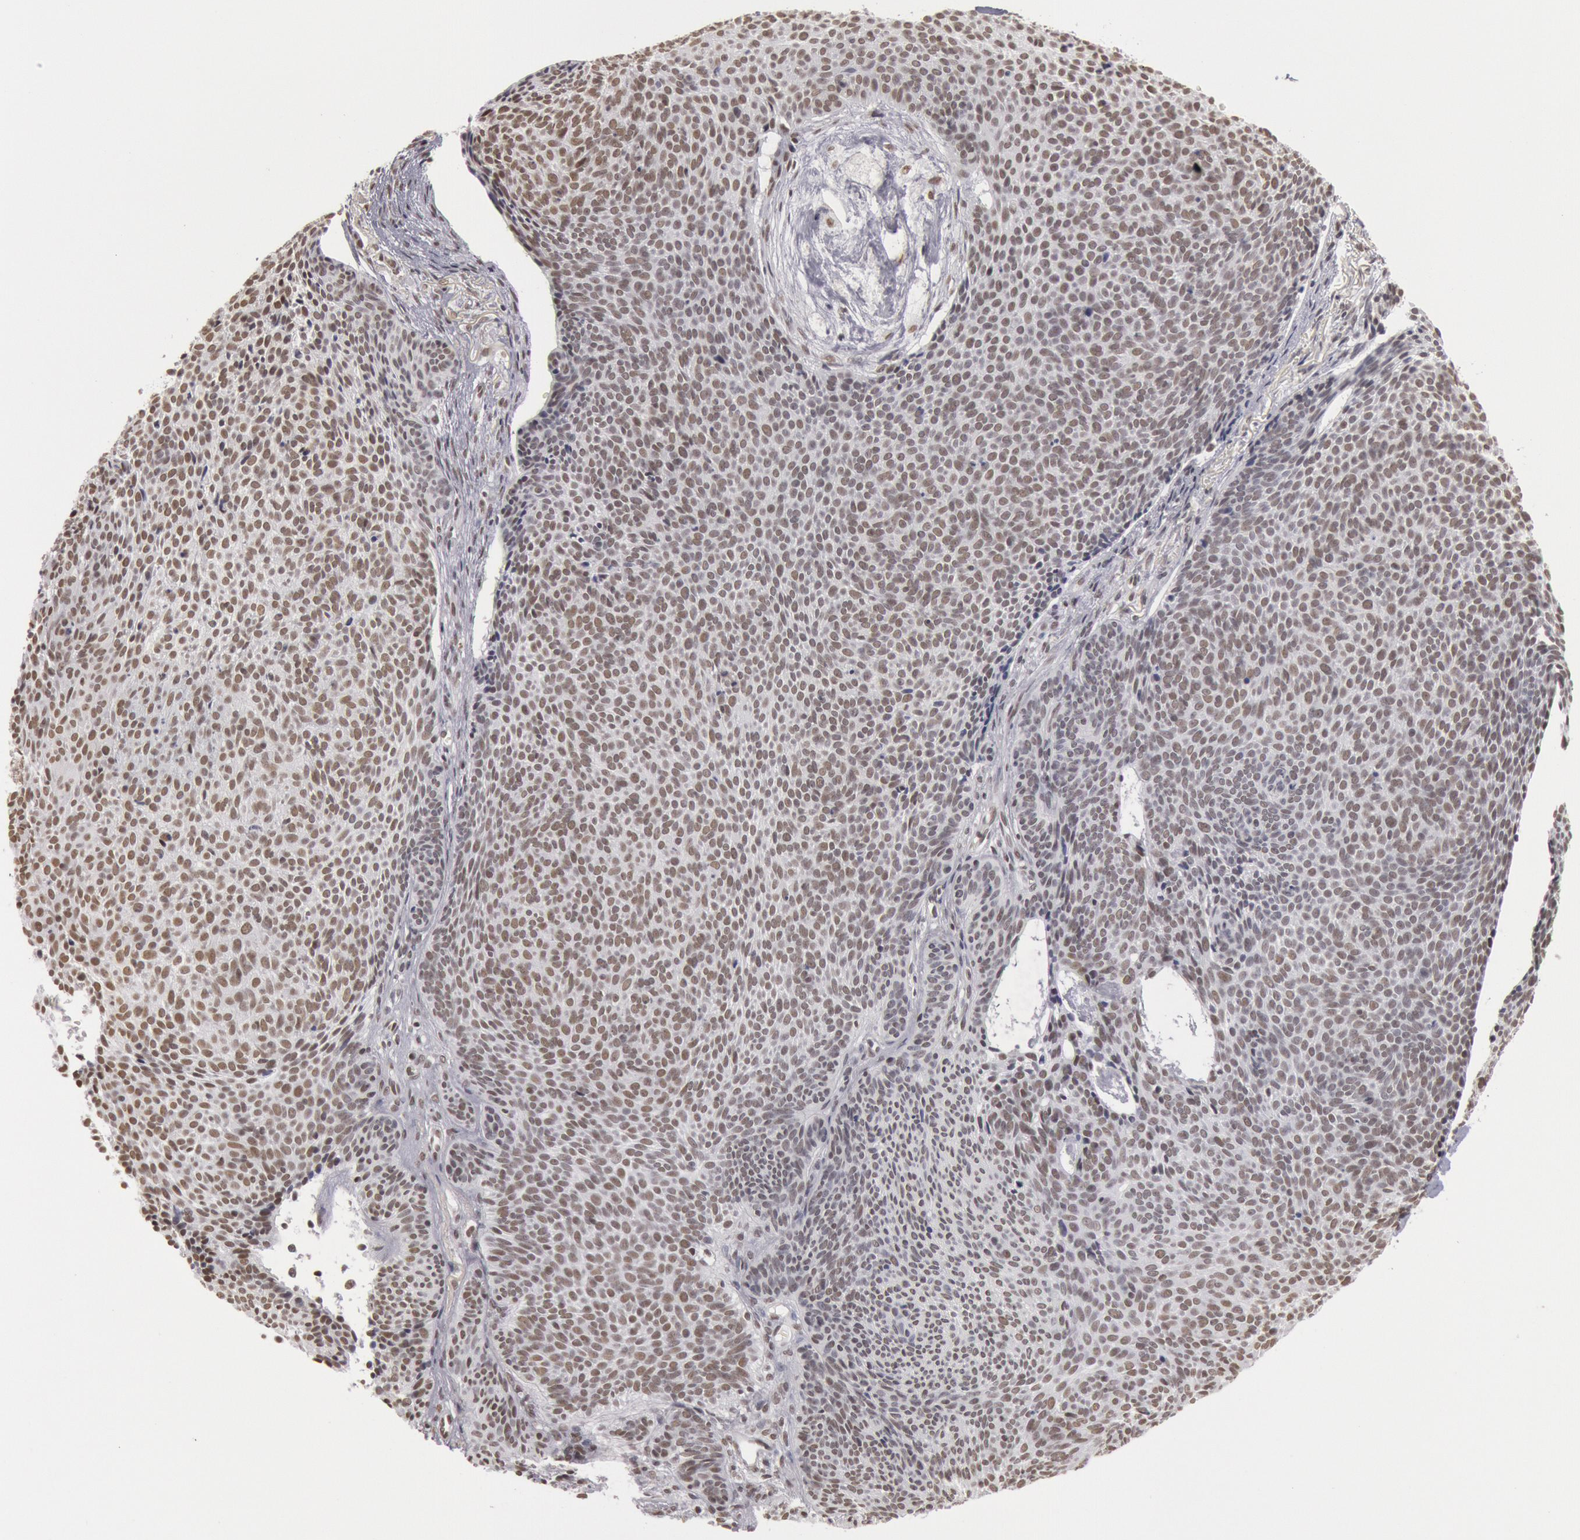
{"staining": {"intensity": "moderate", "quantity": ">75%", "location": "nuclear"}, "tissue": "skin cancer", "cell_type": "Tumor cells", "image_type": "cancer", "snomed": [{"axis": "morphology", "description": "Basal cell carcinoma"}, {"axis": "topography", "description": "Skin"}], "caption": "Immunohistochemistry (DAB (3,3'-diaminobenzidine)) staining of human skin cancer (basal cell carcinoma) demonstrates moderate nuclear protein staining in approximately >75% of tumor cells.", "gene": "ESS2", "patient": {"sex": "male", "age": 84}}